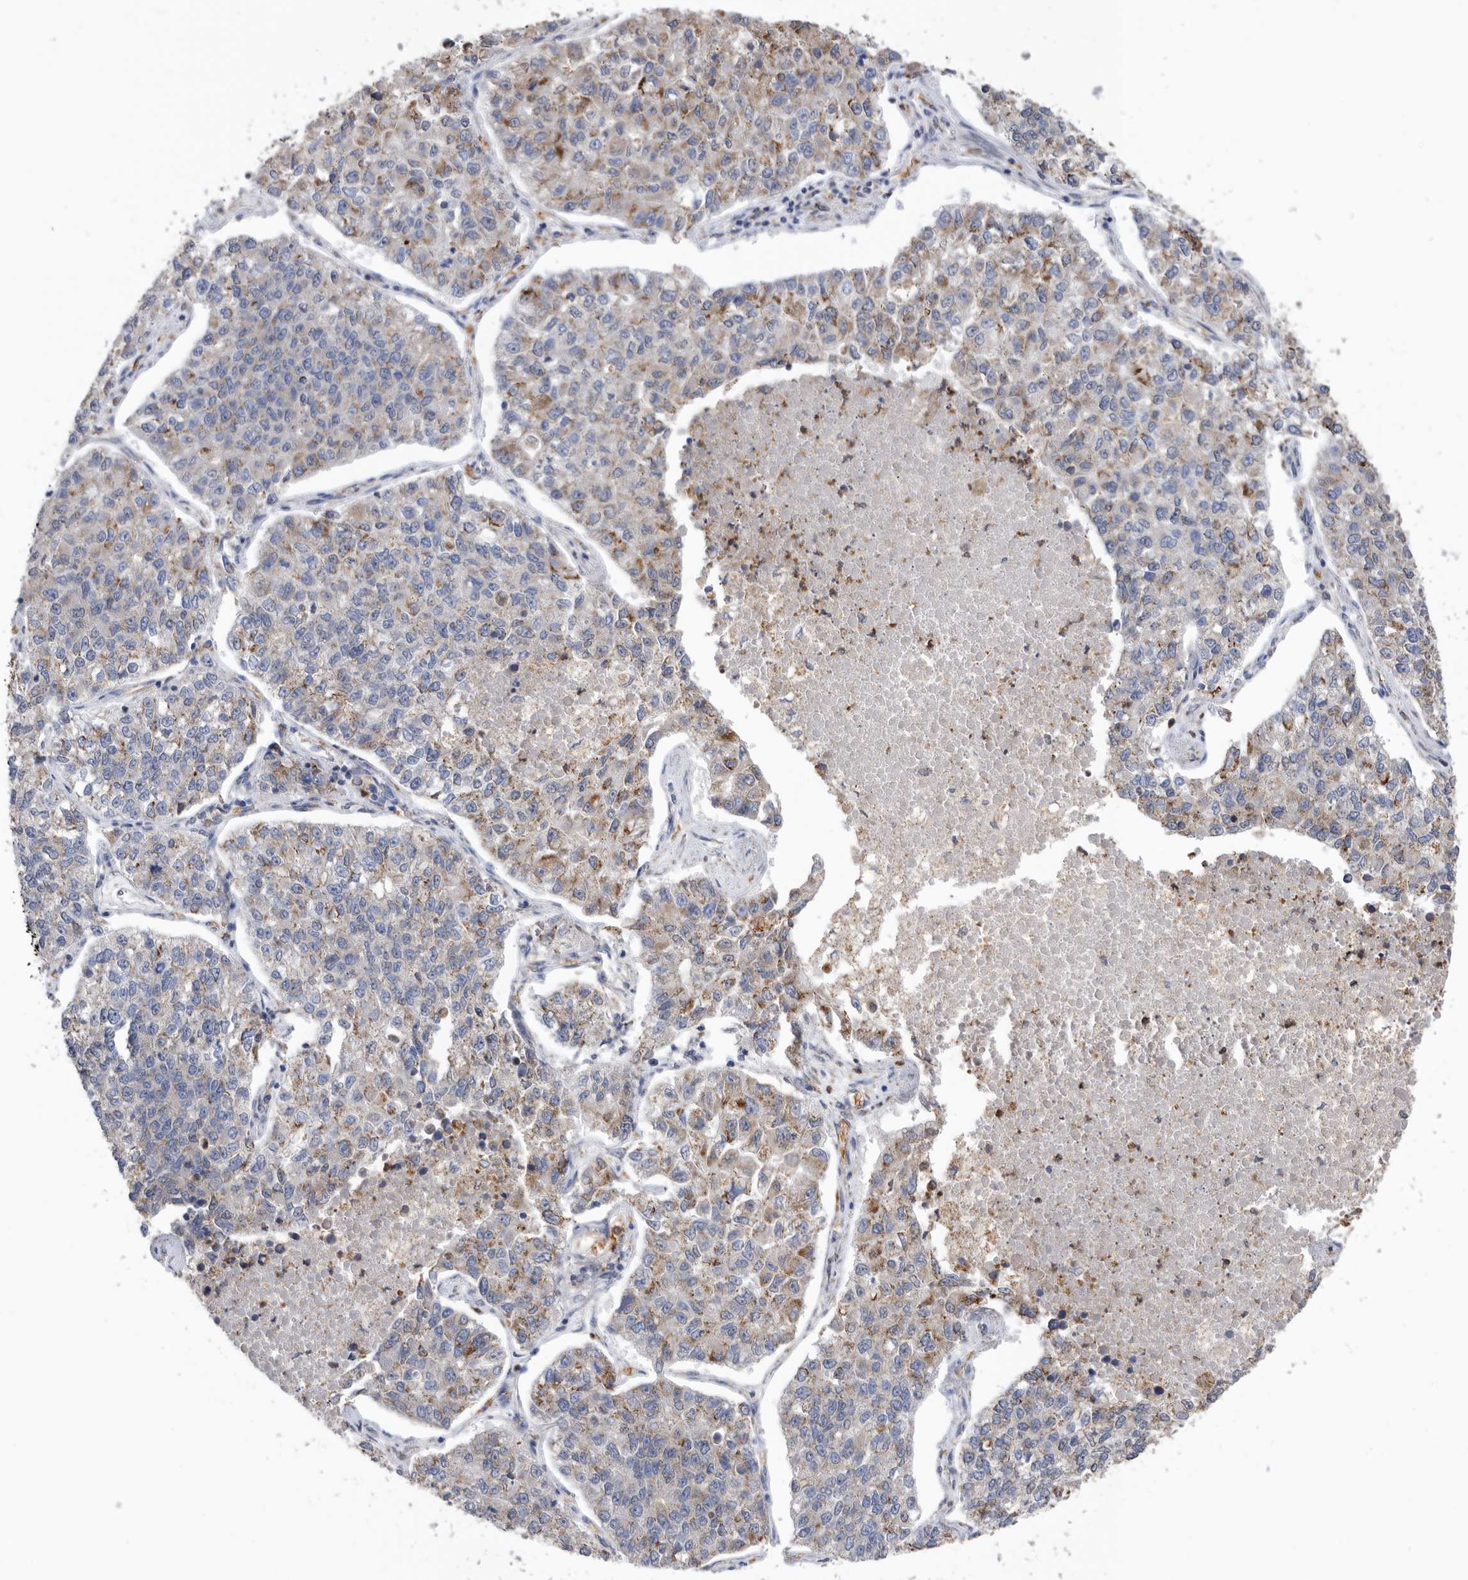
{"staining": {"intensity": "moderate", "quantity": "25%-75%", "location": "cytoplasmic/membranous"}, "tissue": "lung cancer", "cell_type": "Tumor cells", "image_type": "cancer", "snomed": [{"axis": "morphology", "description": "Adenocarcinoma, NOS"}, {"axis": "topography", "description": "Lung"}], "caption": "Immunohistochemistry (DAB (3,3'-diaminobenzidine)) staining of human adenocarcinoma (lung) demonstrates moderate cytoplasmic/membranous protein expression in approximately 25%-75% of tumor cells. (DAB (3,3'-diaminobenzidine) IHC, brown staining for protein, blue staining for nuclei).", "gene": "CRISPLD2", "patient": {"sex": "male", "age": 49}}